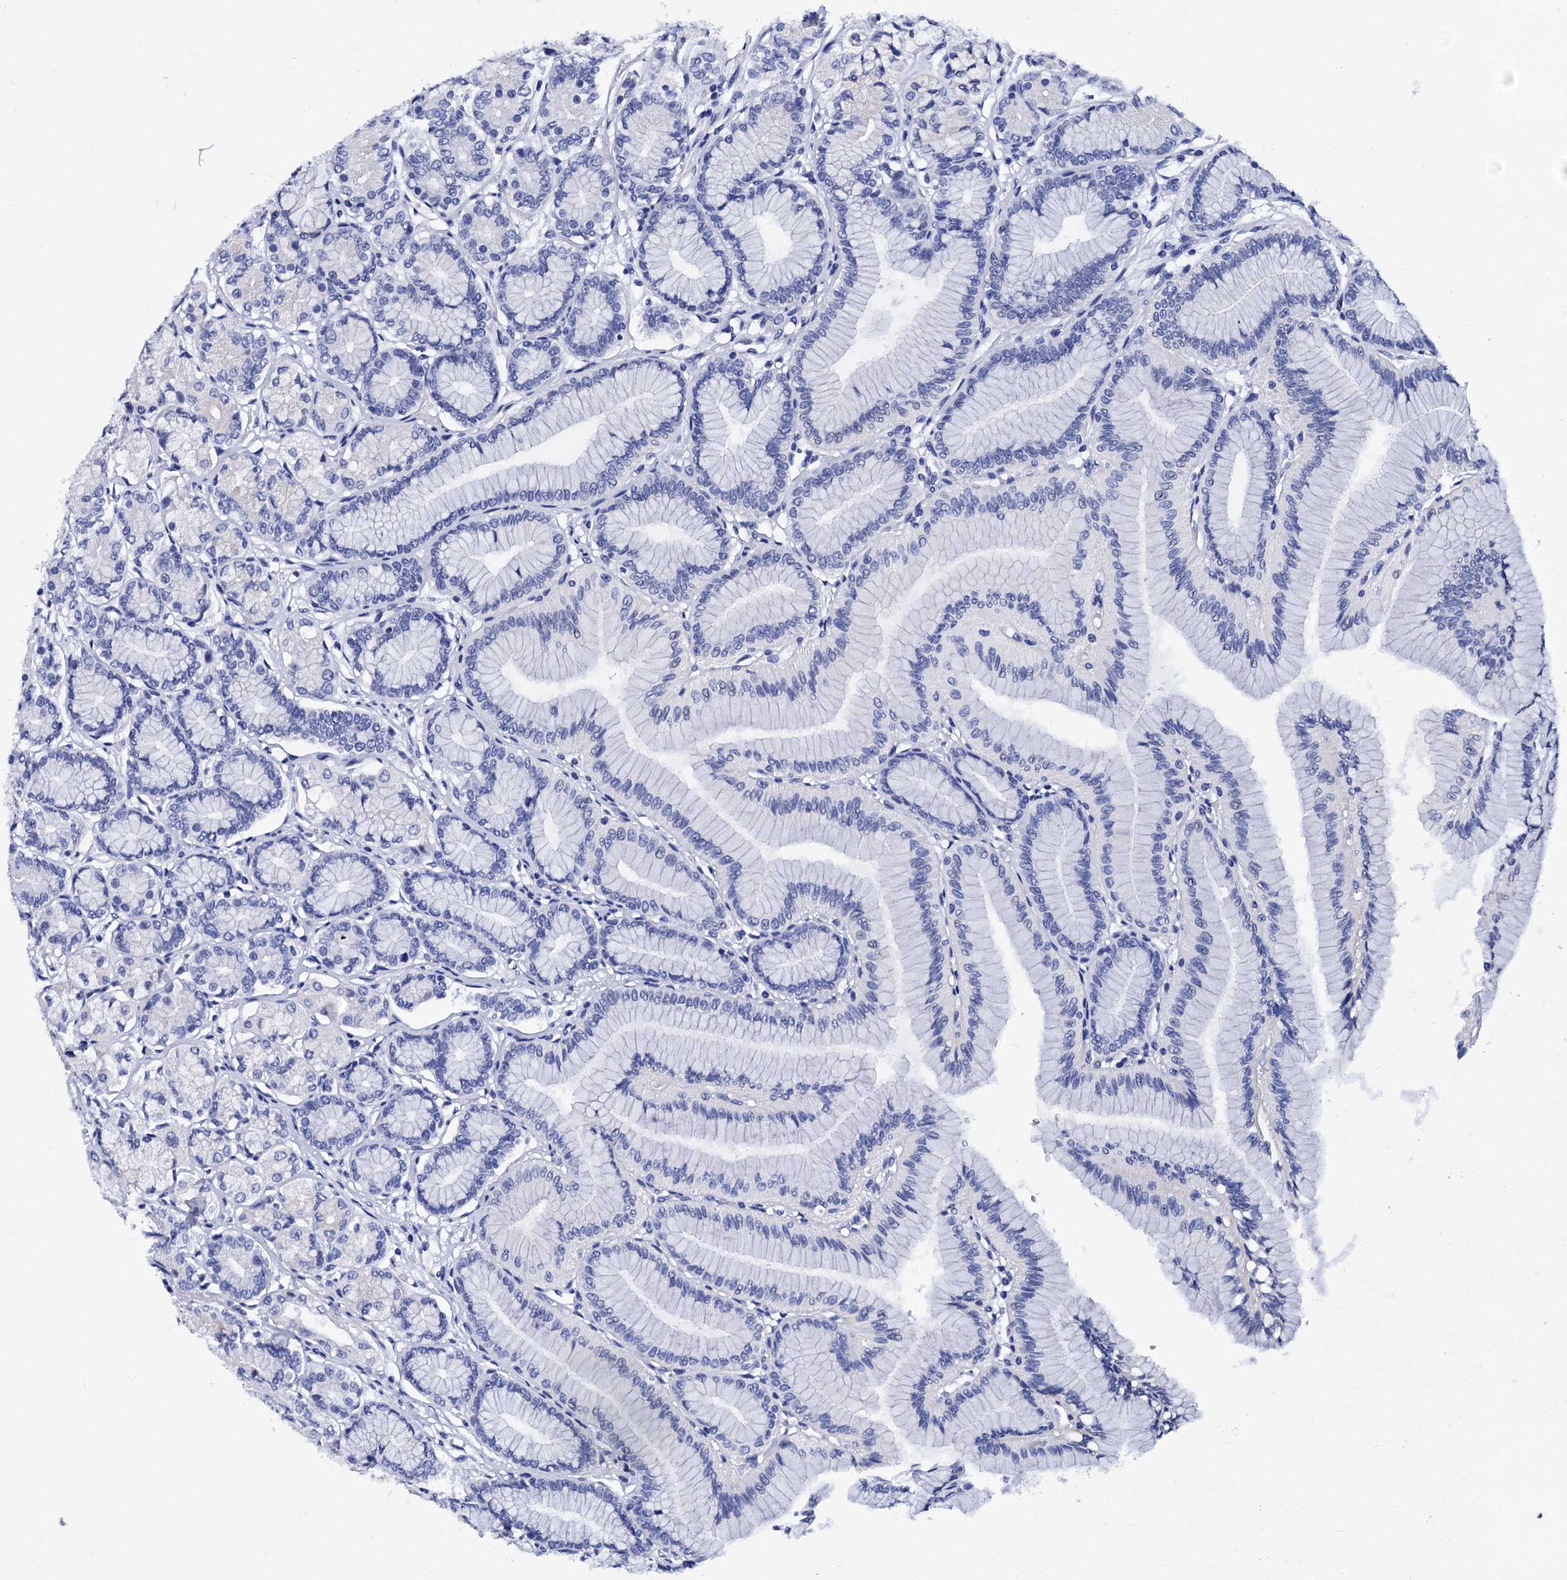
{"staining": {"intensity": "negative", "quantity": "none", "location": "none"}, "tissue": "stomach", "cell_type": "Glandular cells", "image_type": "normal", "snomed": [{"axis": "morphology", "description": "Normal tissue, NOS"}, {"axis": "morphology", "description": "Adenocarcinoma, NOS"}, {"axis": "morphology", "description": "Adenocarcinoma, High grade"}, {"axis": "topography", "description": "Stomach, upper"}, {"axis": "topography", "description": "Stomach"}], "caption": "Glandular cells show no significant protein positivity in unremarkable stomach. (DAB (3,3'-diaminobenzidine) IHC with hematoxylin counter stain).", "gene": "LRRC30", "patient": {"sex": "female", "age": 65}}